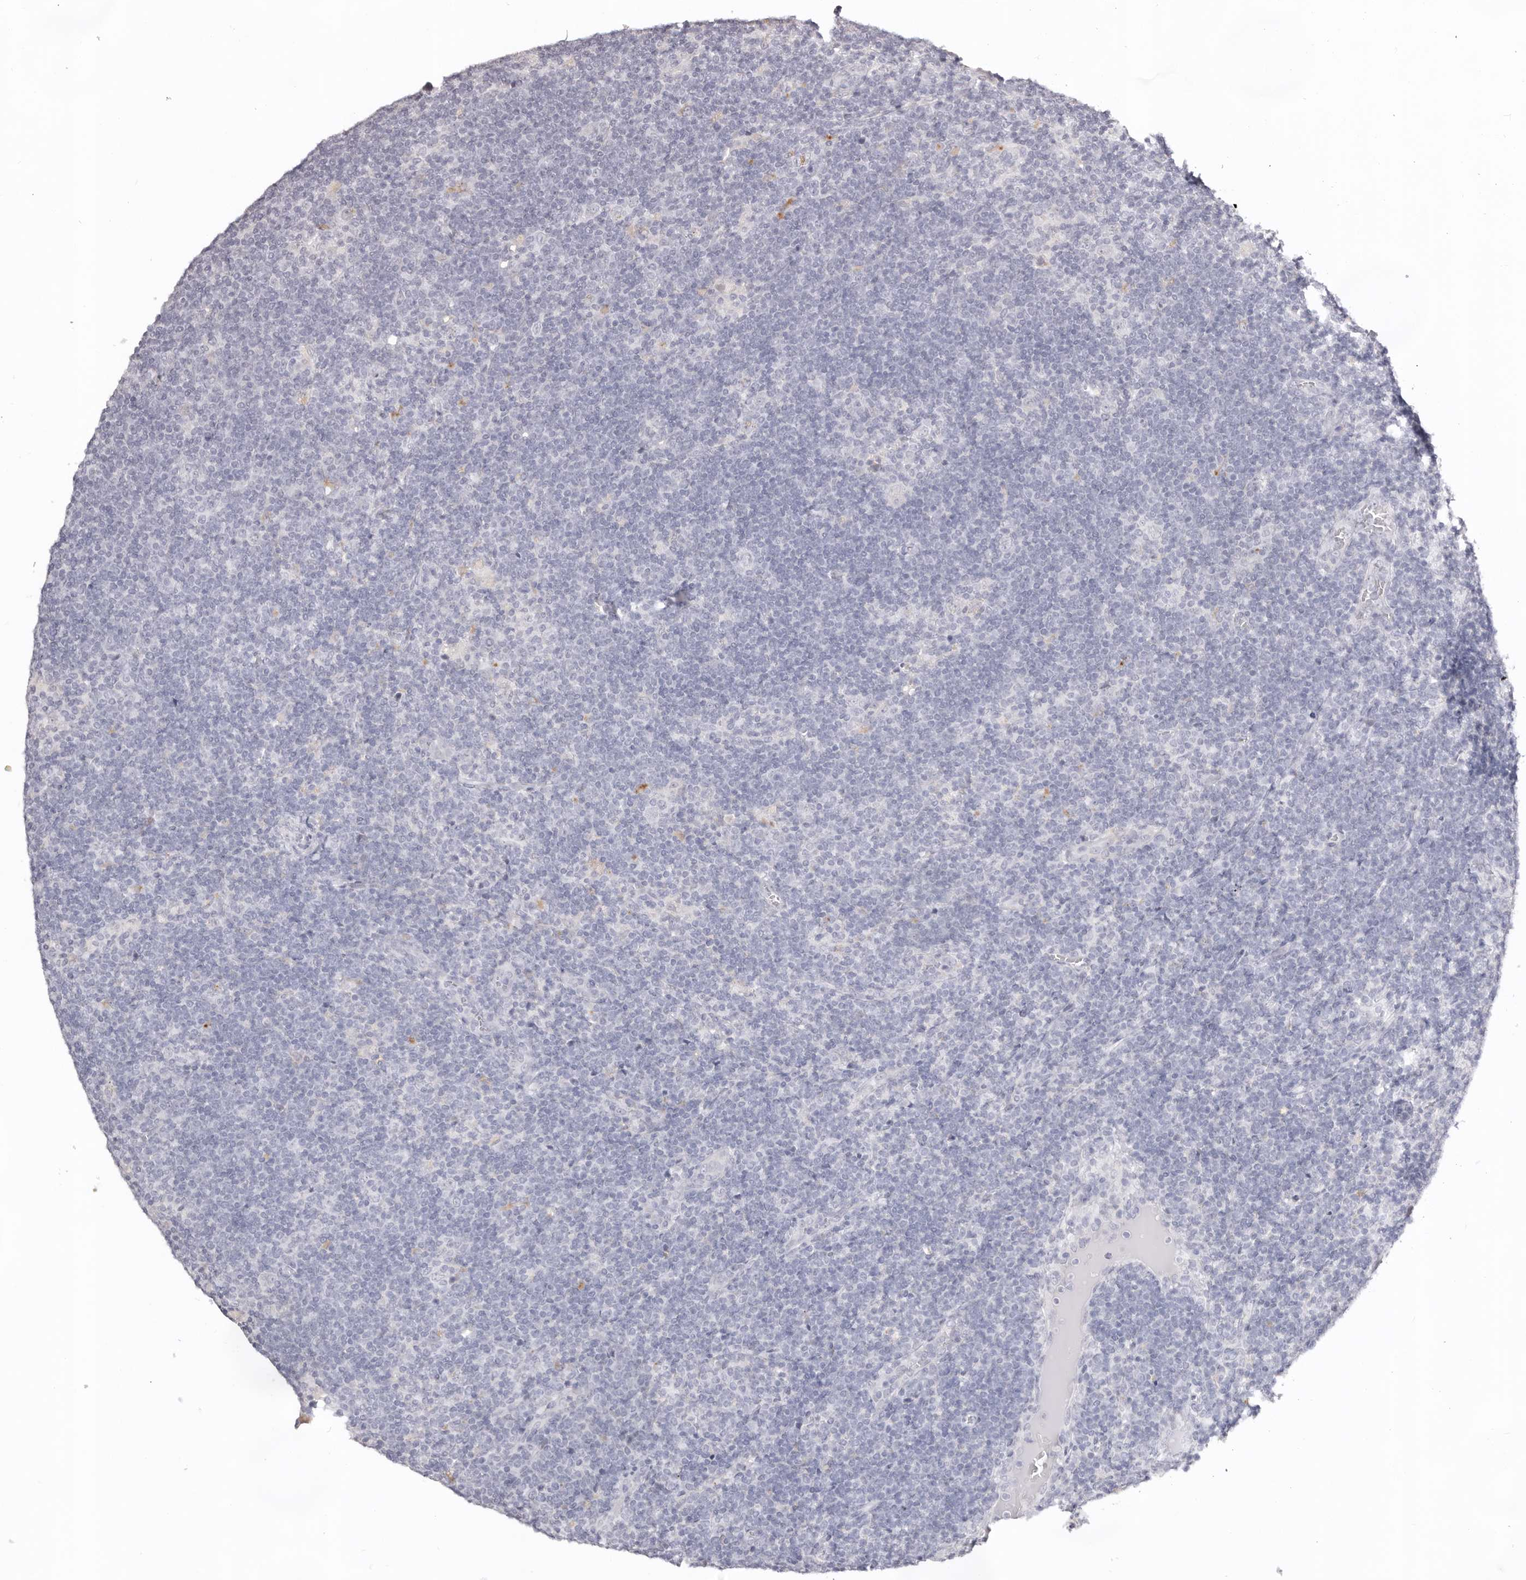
{"staining": {"intensity": "negative", "quantity": "none", "location": "none"}, "tissue": "lymphoma", "cell_type": "Tumor cells", "image_type": "cancer", "snomed": [{"axis": "morphology", "description": "Hodgkin's disease, NOS"}, {"axis": "topography", "description": "Lymph node"}], "caption": "This is an immunohistochemistry (IHC) histopathology image of human lymphoma. There is no expression in tumor cells.", "gene": "PCDHB6", "patient": {"sex": "female", "age": 57}}